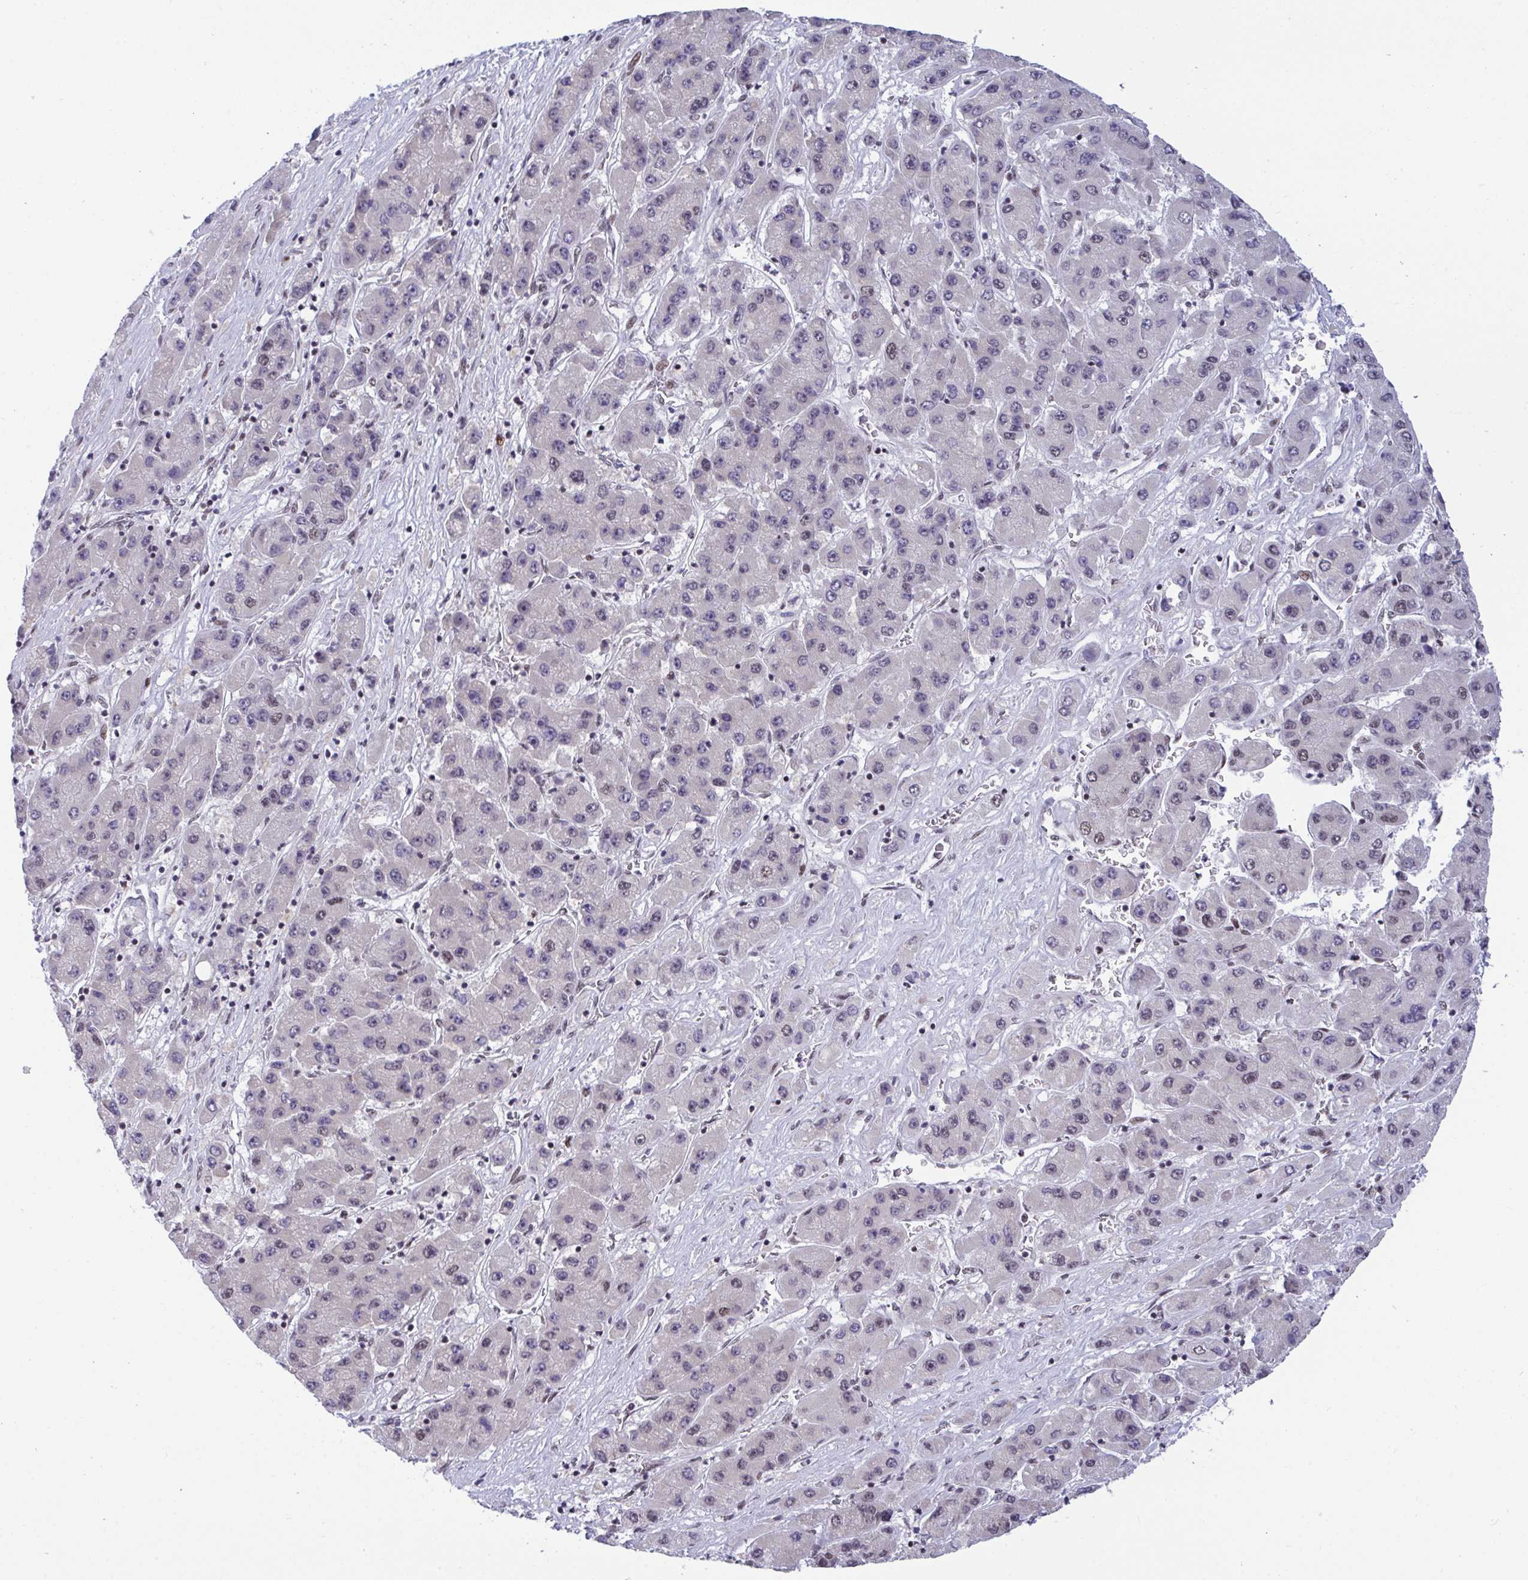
{"staining": {"intensity": "negative", "quantity": "none", "location": "none"}, "tissue": "liver cancer", "cell_type": "Tumor cells", "image_type": "cancer", "snomed": [{"axis": "morphology", "description": "Carcinoma, Hepatocellular, NOS"}, {"axis": "topography", "description": "Liver"}], "caption": "Tumor cells show no significant staining in liver cancer (hepatocellular carcinoma).", "gene": "WBP11", "patient": {"sex": "female", "age": 61}}